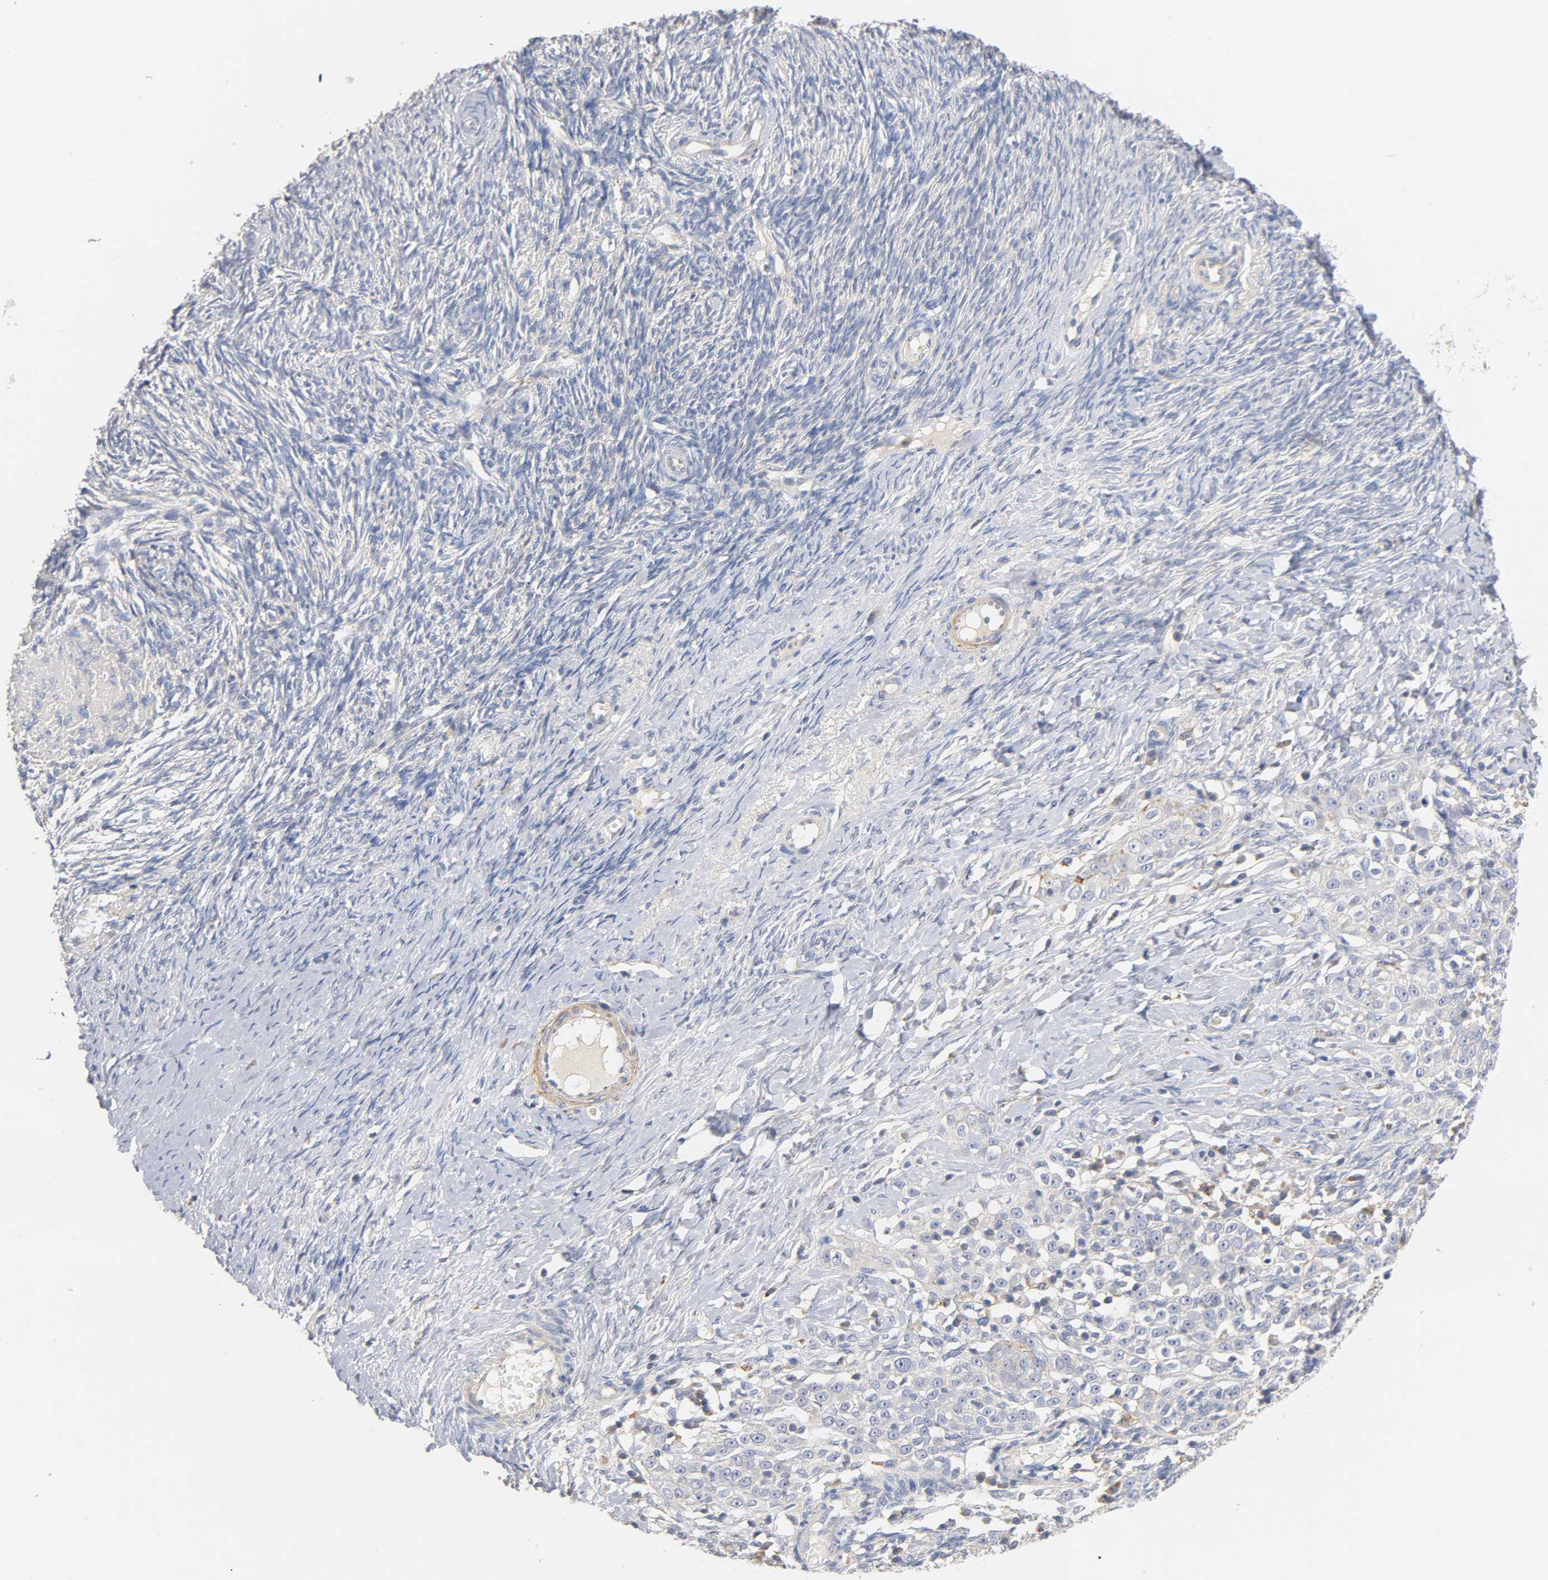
{"staining": {"intensity": "negative", "quantity": "none", "location": "none"}, "tissue": "ovarian cancer", "cell_type": "Tumor cells", "image_type": "cancer", "snomed": [{"axis": "morphology", "description": "Normal tissue, NOS"}, {"axis": "morphology", "description": "Cystadenocarcinoma, serous, NOS"}, {"axis": "topography", "description": "Ovary"}], "caption": "This is an immunohistochemistry (IHC) micrograph of ovarian serous cystadenocarcinoma. There is no expression in tumor cells.", "gene": "SEMA5A", "patient": {"sex": "female", "age": 62}}